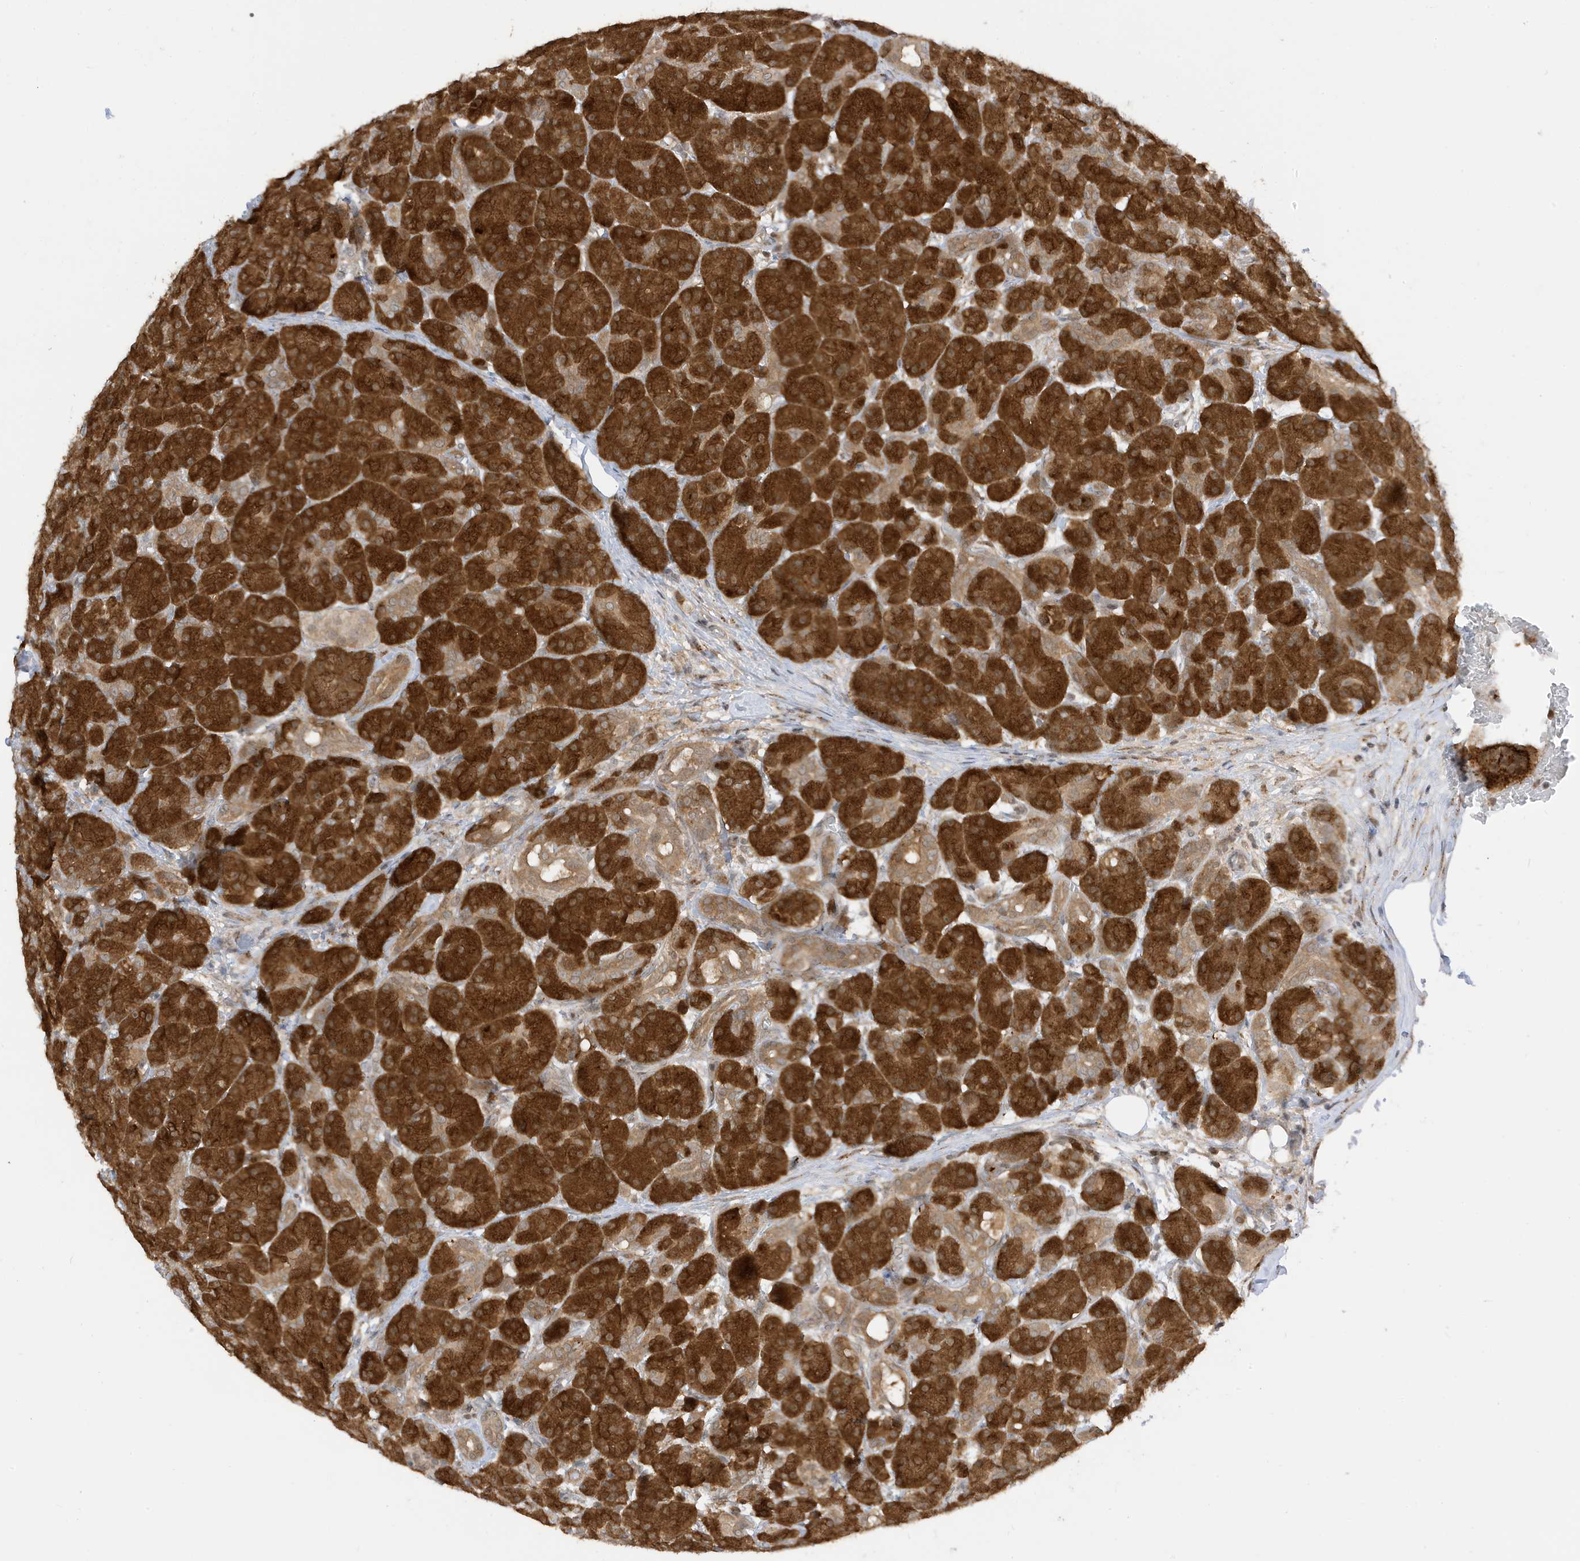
{"staining": {"intensity": "strong", "quantity": ">75%", "location": "cytoplasmic/membranous"}, "tissue": "pancreas", "cell_type": "Exocrine glandular cells", "image_type": "normal", "snomed": [{"axis": "morphology", "description": "Normal tissue, NOS"}, {"axis": "topography", "description": "Pancreas"}], "caption": "DAB (3,3'-diaminobenzidine) immunohistochemical staining of normal pancreas shows strong cytoplasmic/membranous protein staining in approximately >75% of exocrine glandular cells.", "gene": "TAB3", "patient": {"sex": "male", "age": 63}}